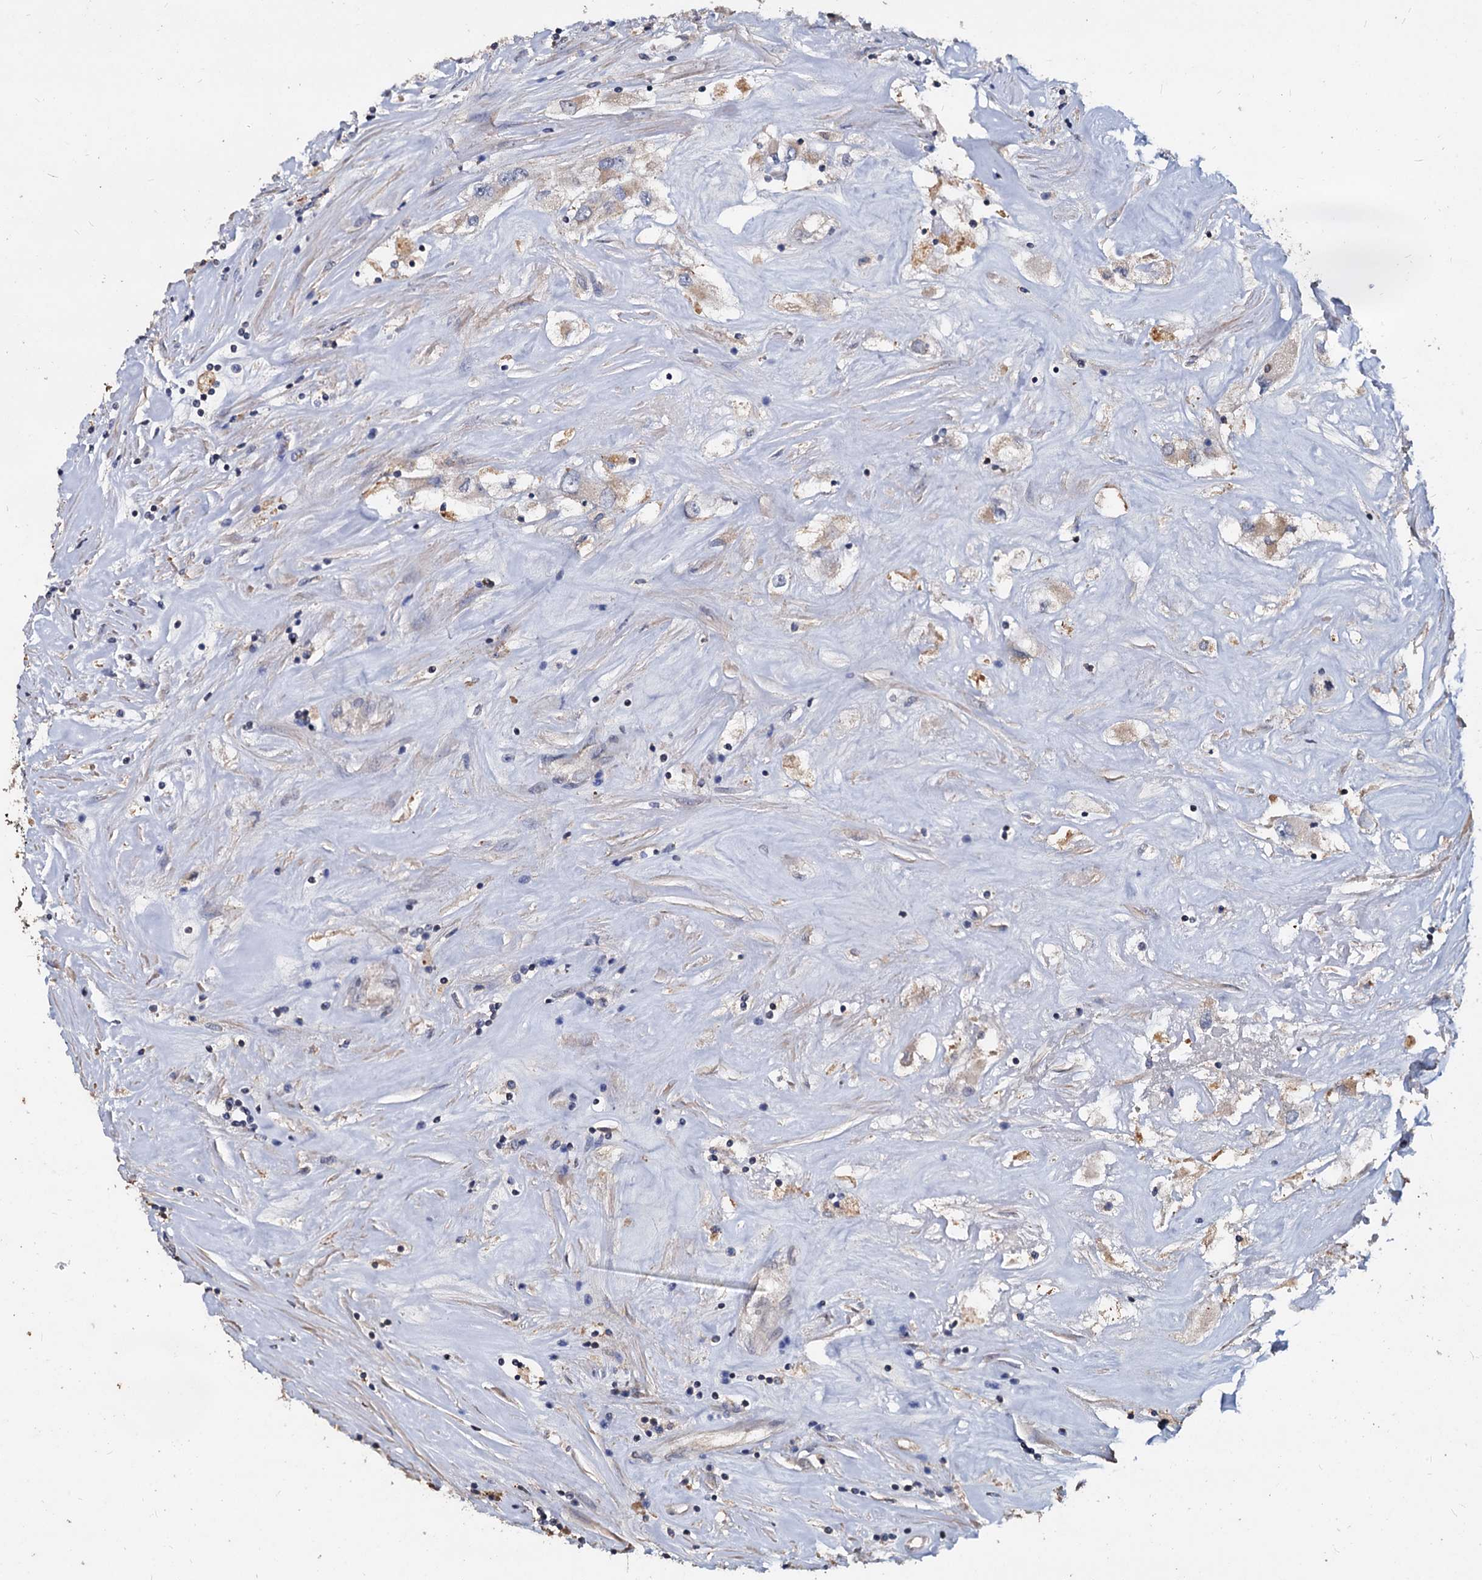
{"staining": {"intensity": "negative", "quantity": "none", "location": "none"}, "tissue": "renal cancer", "cell_type": "Tumor cells", "image_type": "cancer", "snomed": [{"axis": "morphology", "description": "Adenocarcinoma, NOS"}, {"axis": "topography", "description": "Kidney"}], "caption": "A high-resolution image shows immunohistochemistry staining of renal adenocarcinoma, which shows no significant positivity in tumor cells. Brightfield microscopy of immunohistochemistry stained with DAB (3,3'-diaminobenzidine) (brown) and hematoxylin (blue), captured at high magnification.", "gene": "DEPDC4", "patient": {"sex": "female", "age": 52}}